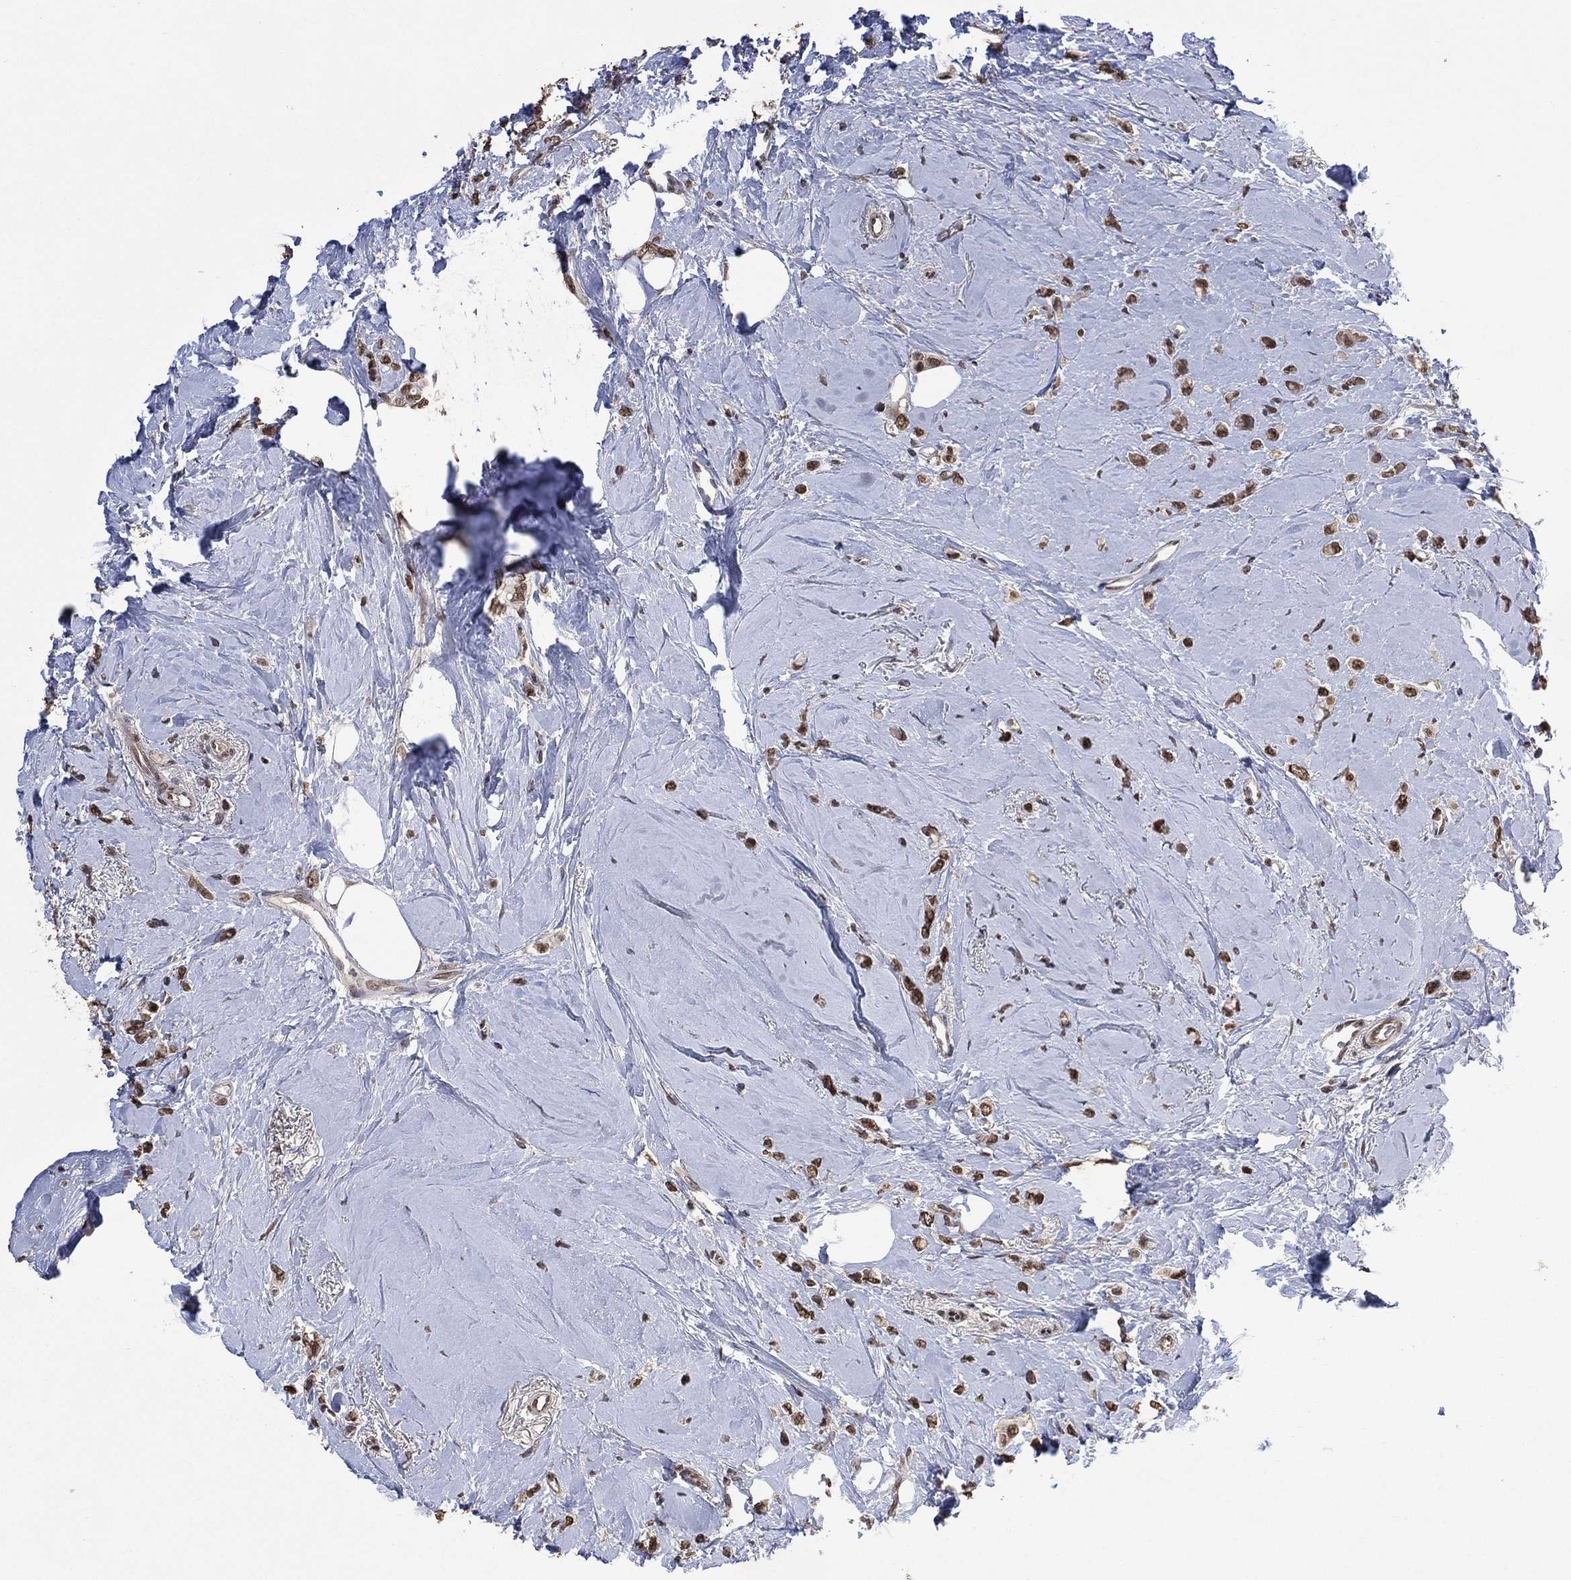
{"staining": {"intensity": "moderate", "quantity": ">75%", "location": "nuclear"}, "tissue": "breast cancer", "cell_type": "Tumor cells", "image_type": "cancer", "snomed": [{"axis": "morphology", "description": "Lobular carcinoma"}, {"axis": "topography", "description": "Breast"}], "caption": "Immunohistochemistry of human breast cancer displays medium levels of moderate nuclear positivity in approximately >75% of tumor cells.", "gene": "EHMT1", "patient": {"sex": "female", "age": 66}}